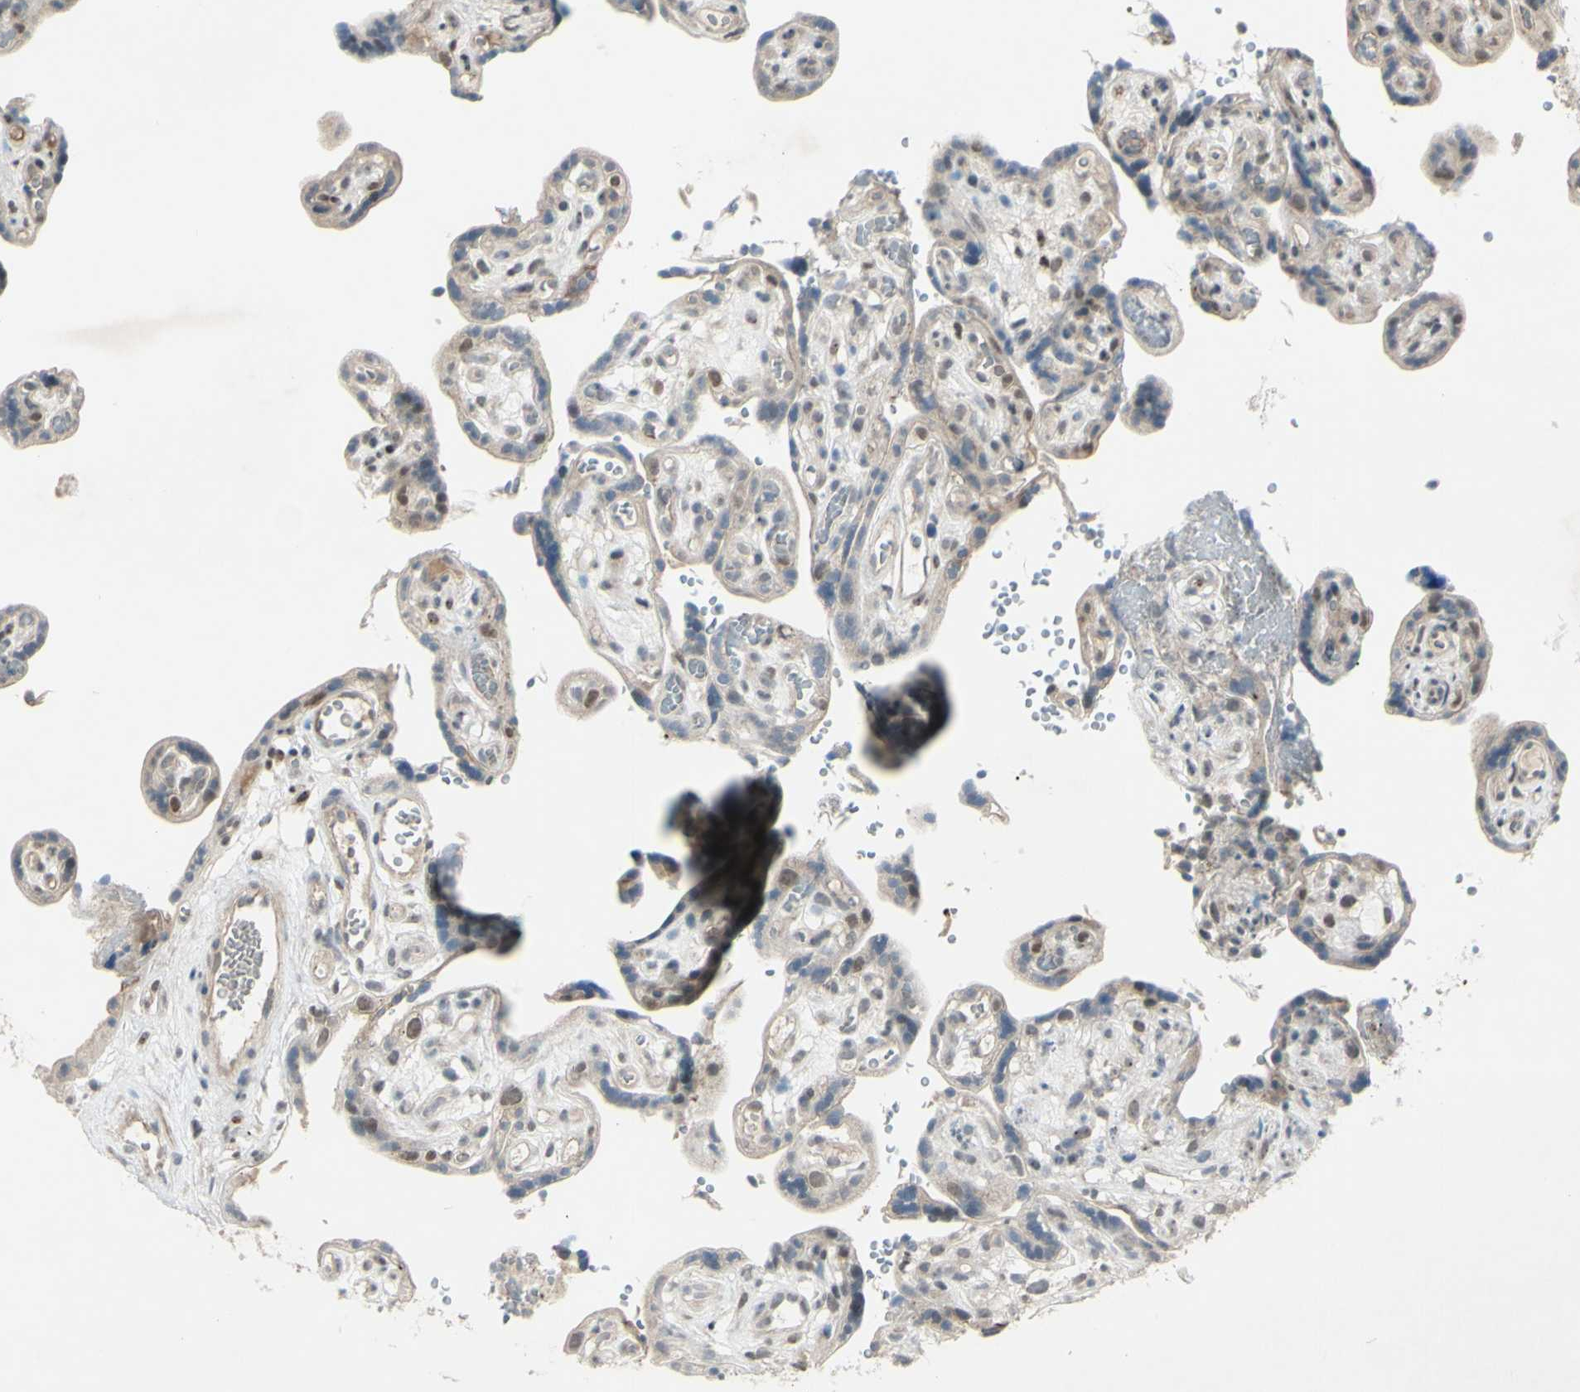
{"staining": {"intensity": "weak", "quantity": "25%-75%", "location": "cytoplasmic/membranous"}, "tissue": "placenta", "cell_type": "Decidual cells", "image_type": "normal", "snomed": [{"axis": "morphology", "description": "Normal tissue, NOS"}, {"axis": "topography", "description": "Placenta"}], "caption": "A histopathology image of human placenta stained for a protein demonstrates weak cytoplasmic/membranous brown staining in decidual cells. The staining is performed using DAB (3,3'-diaminobenzidine) brown chromogen to label protein expression. The nuclei are counter-stained blue using hematoxylin.", "gene": "FGFR2", "patient": {"sex": "female", "age": 30}}